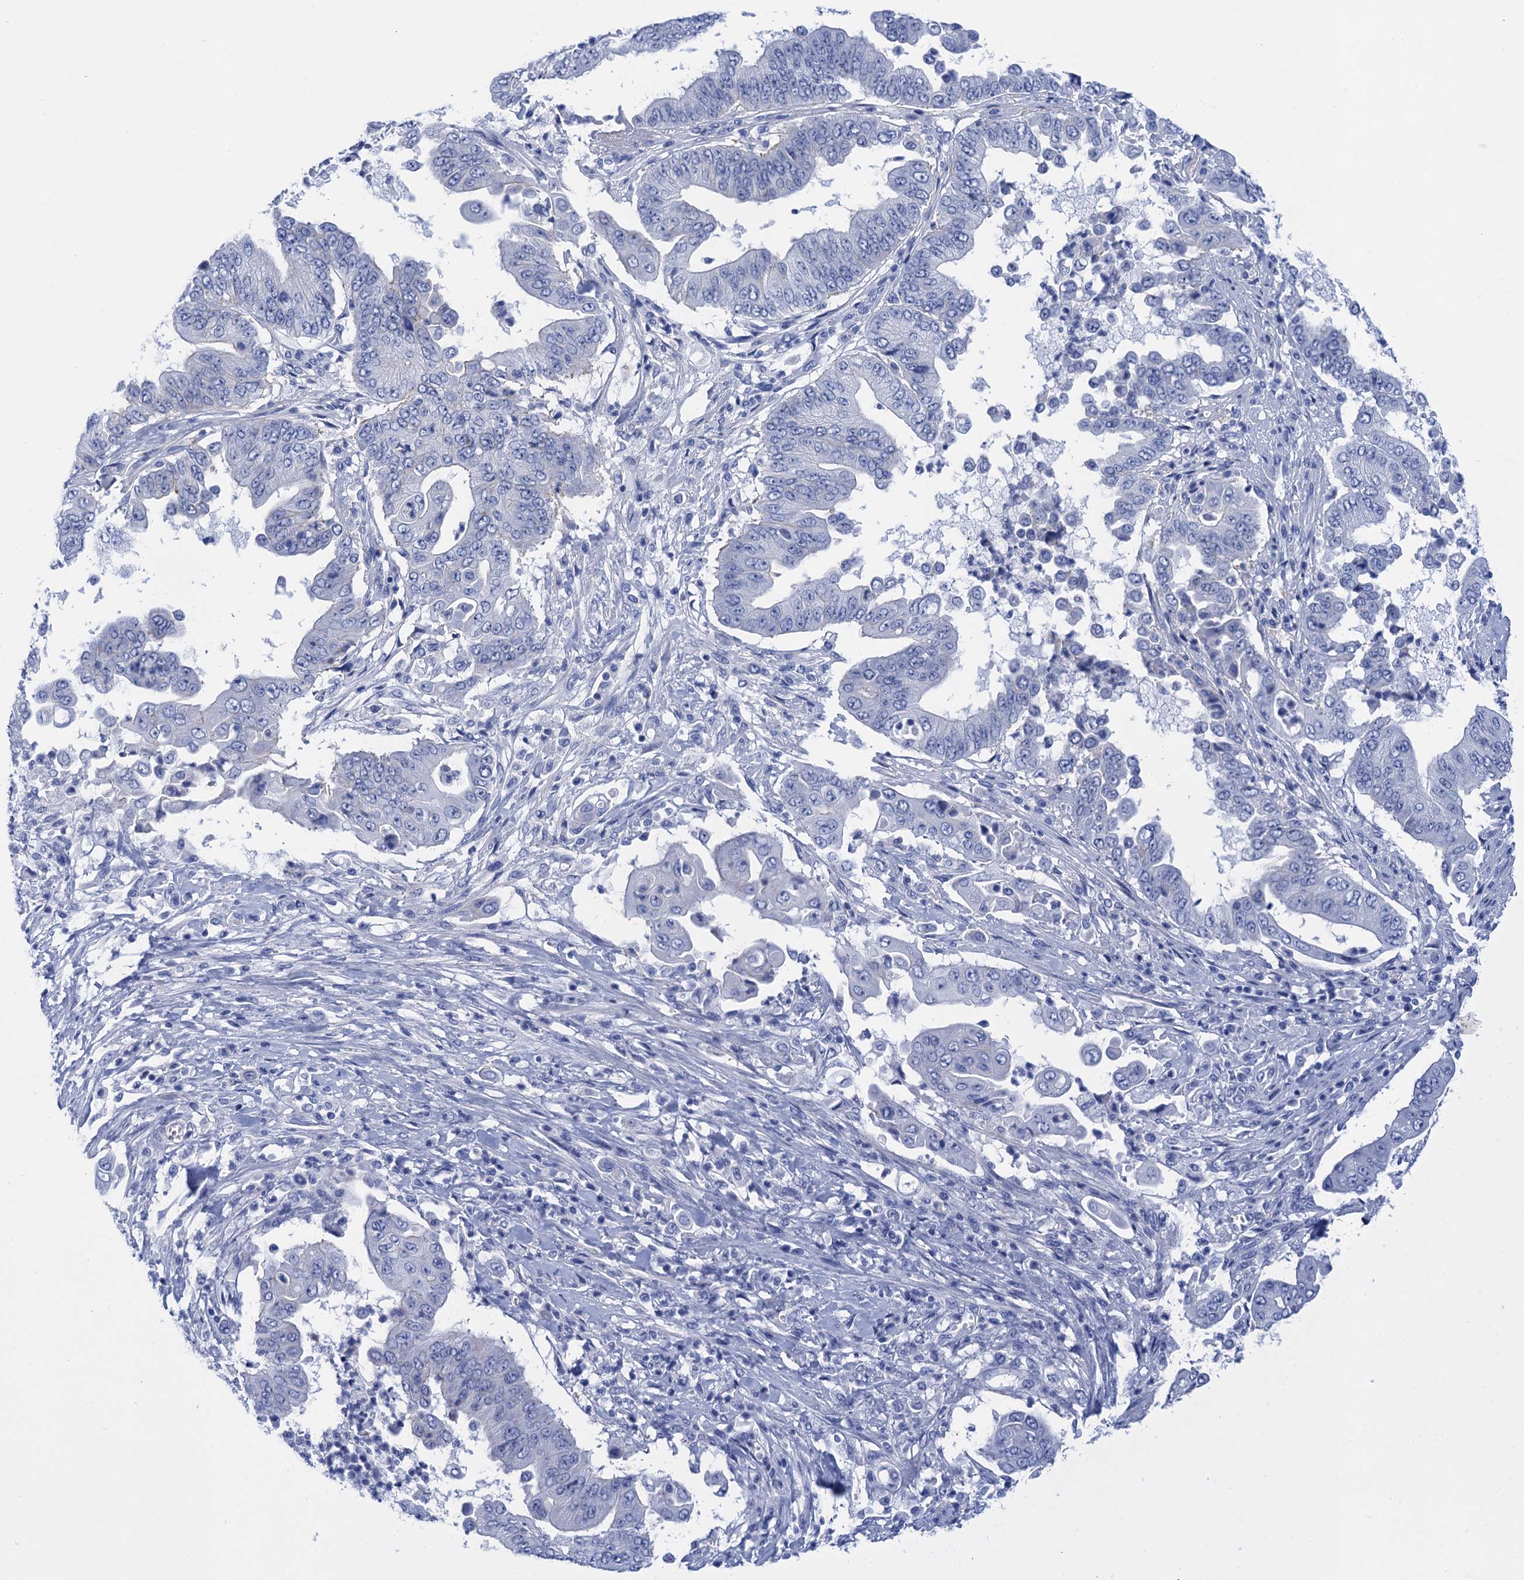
{"staining": {"intensity": "negative", "quantity": "none", "location": "none"}, "tissue": "pancreatic cancer", "cell_type": "Tumor cells", "image_type": "cancer", "snomed": [{"axis": "morphology", "description": "Adenocarcinoma, NOS"}, {"axis": "topography", "description": "Pancreas"}], "caption": "This image is of adenocarcinoma (pancreatic) stained with immunohistochemistry to label a protein in brown with the nuclei are counter-stained blue. There is no positivity in tumor cells.", "gene": "CALML5", "patient": {"sex": "female", "age": 77}}